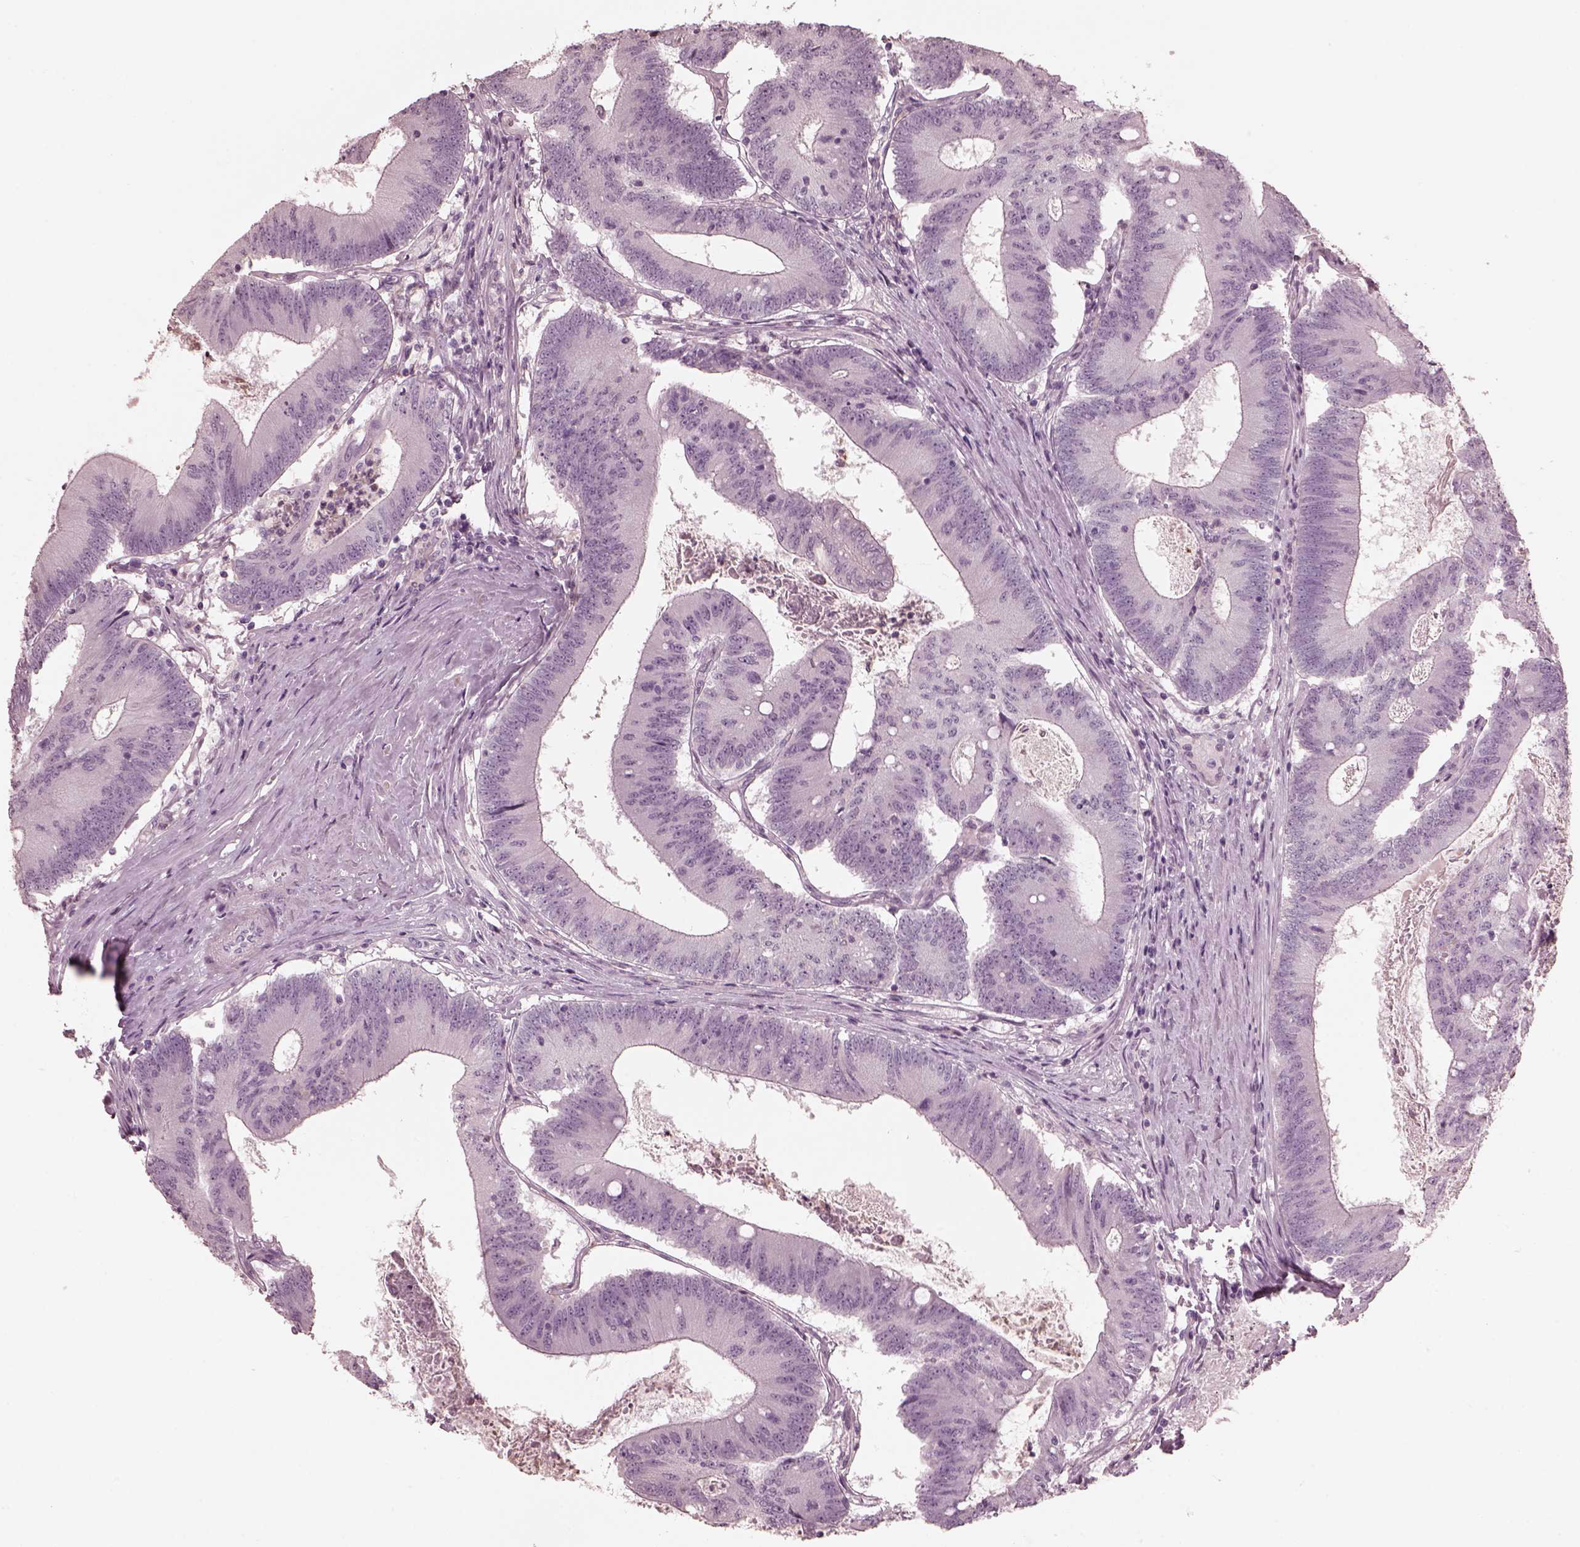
{"staining": {"intensity": "negative", "quantity": "none", "location": "none"}, "tissue": "colorectal cancer", "cell_type": "Tumor cells", "image_type": "cancer", "snomed": [{"axis": "morphology", "description": "Adenocarcinoma, NOS"}, {"axis": "topography", "description": "Colon"}], "caption": "Immunohistochemistry micrograph of neoplastic tissue: human colorectal adenocarcinoma stained with DAB reveals no significant protein expression in tumor cells. (Immunohistochemistry, brightfield microscopy, high magnification).", "gene": "OPTC", "patient": {"sex": "female", "age": 70}}